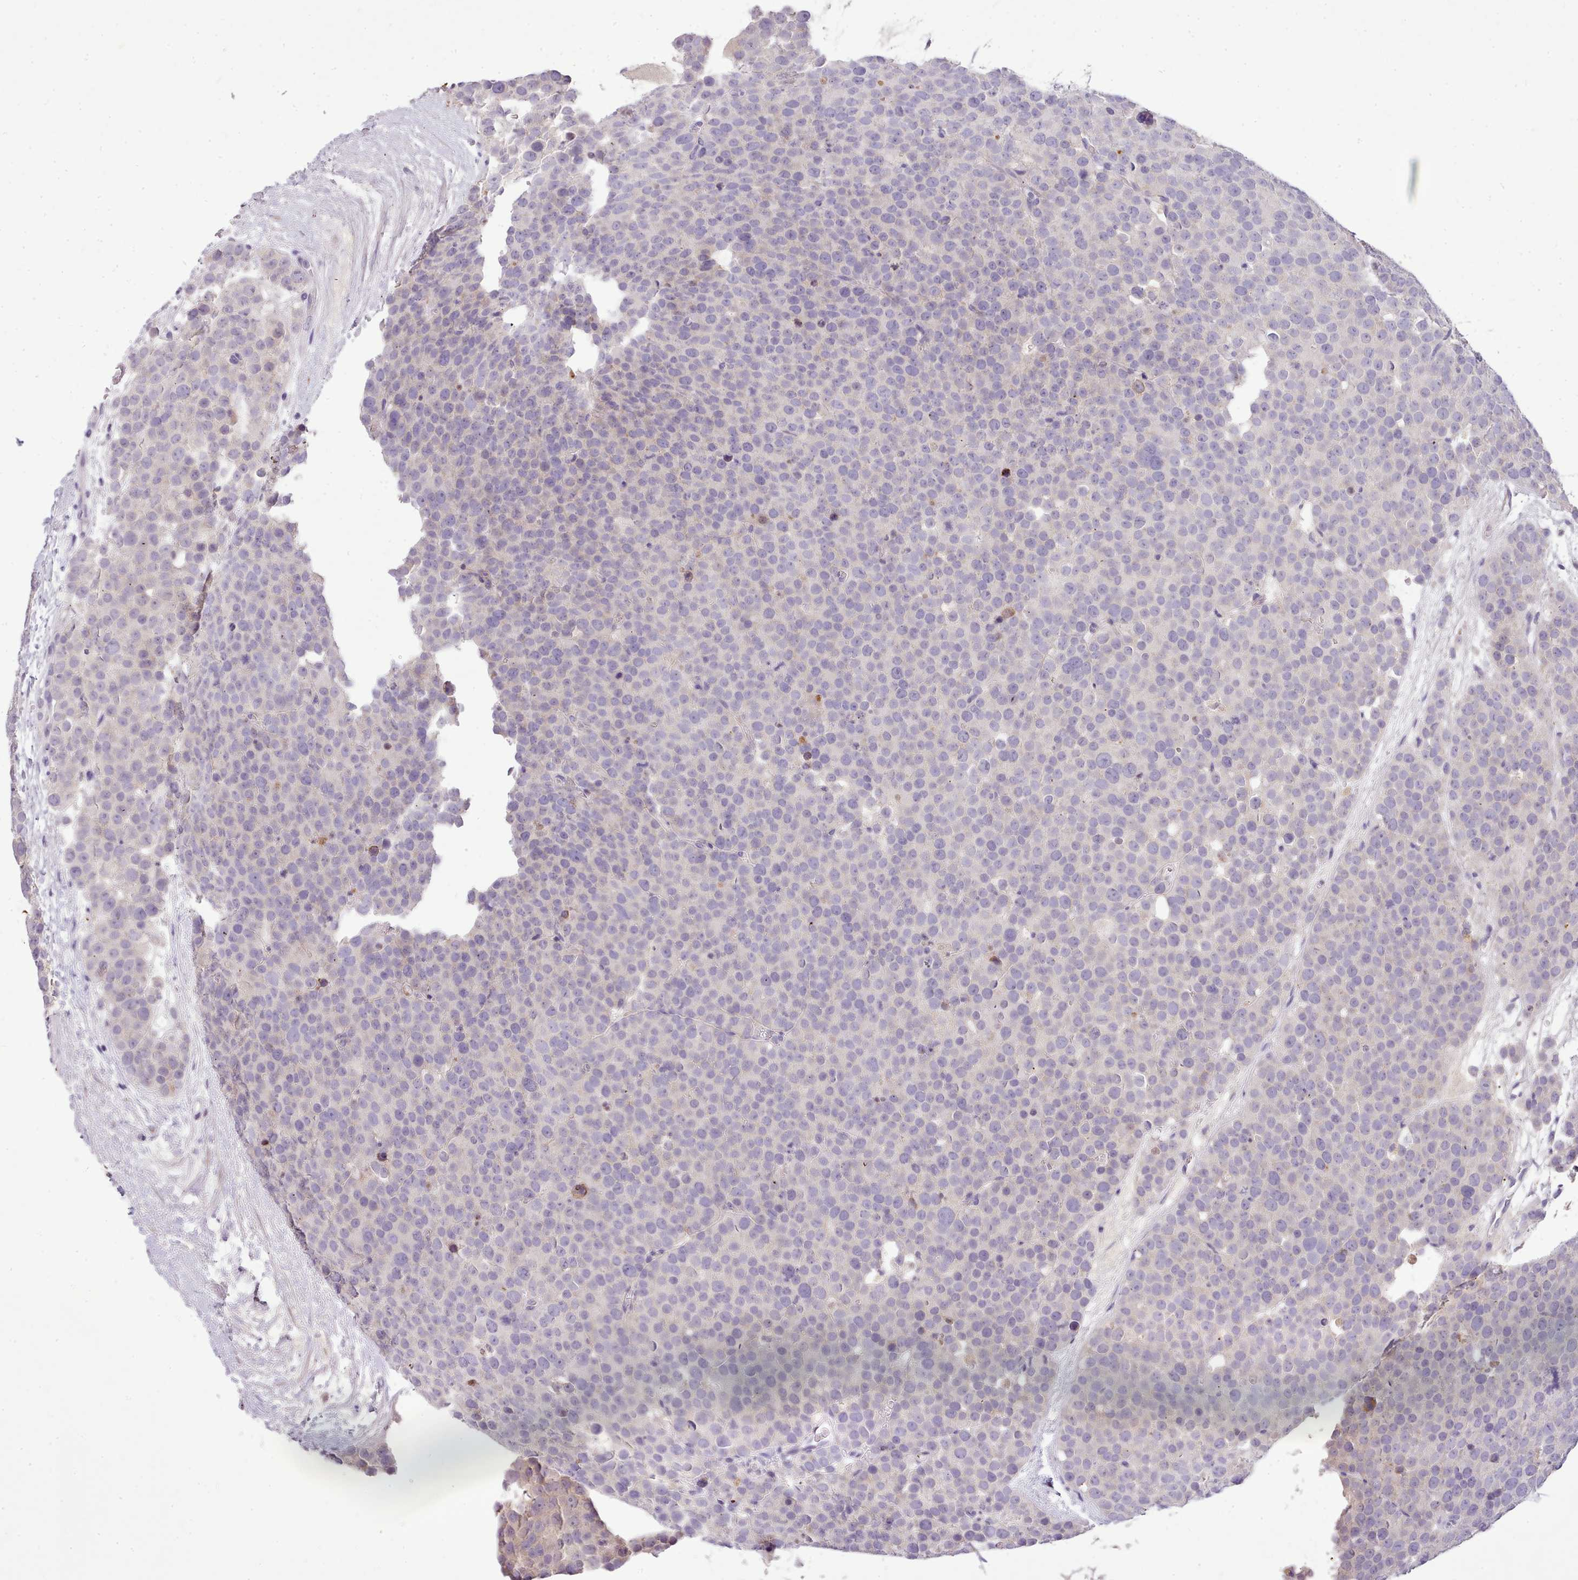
{"staining": {"intensity": "negative", "quantity": "none", "location": "none"}, "tissue": "testis cancer", "cell_type": "Tumor cells", "image_type": "cancer", "snomed": [{"axis": "morphology", "description": "Seminoma, NOS"}, {"axis": "topography", "description": "Testis"}], "caption": "Tumor cells are negative for brown protein staining in seminoma (testis).", "gene": "FAM83E", "patient": {"sex": "male", "age": 71}}